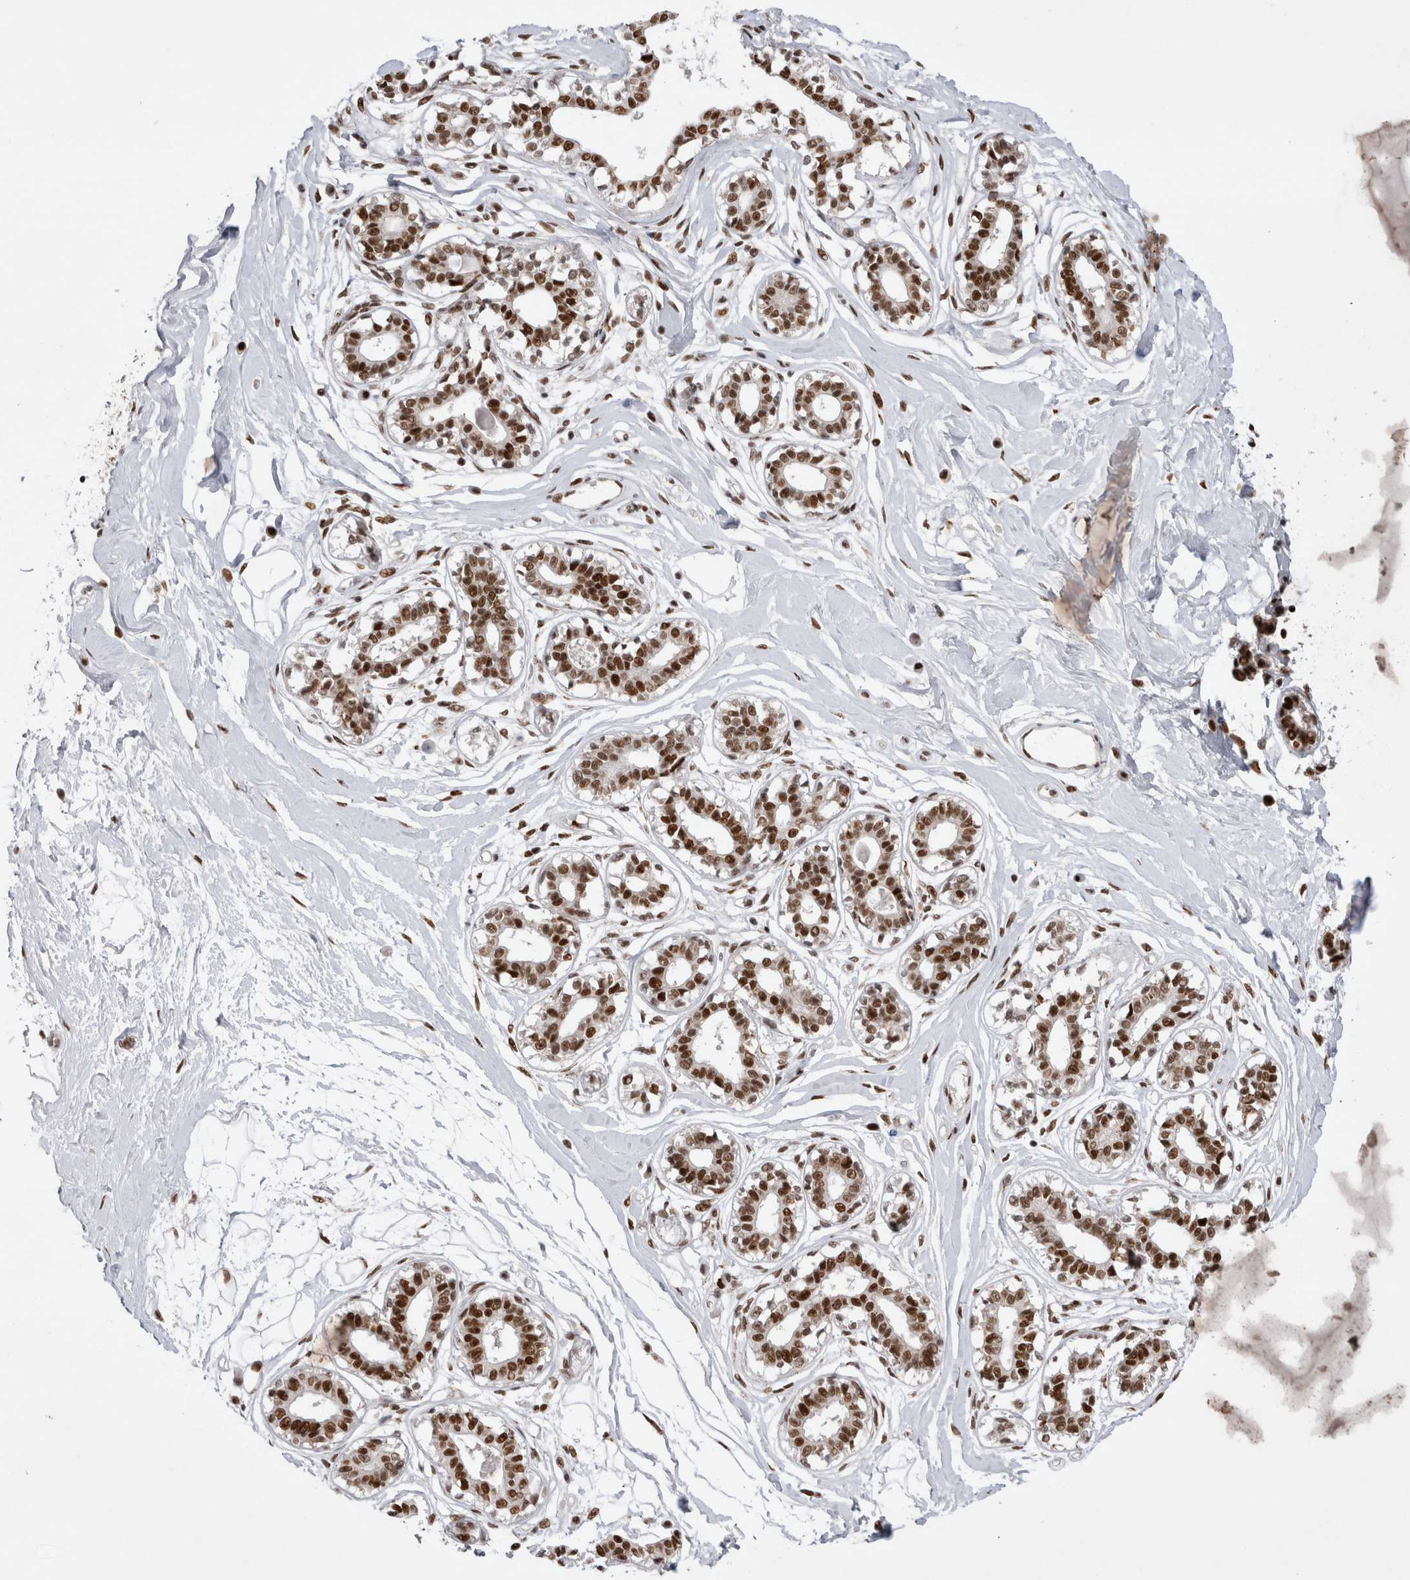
{"staining": {"intensity": "moderate", "quantity": ">75%", "location": "nuclear"}, "tissue": "breast", "cell_type": "Adipocytes", "image_type": "normal", "snomed": [{"axis": "morphology", "description": "Normal tissue, NOS"}, {"axis": "topography", "description": "Breast"}], "caption": "IHC micrograph of unremarkable human breast stained for a protein (brown), which reveals medium levels of moderate nuclear staining in about >75% of adipocytes.", "gene": "EYA2", "patient": {"sex": "female", "age": 45}}